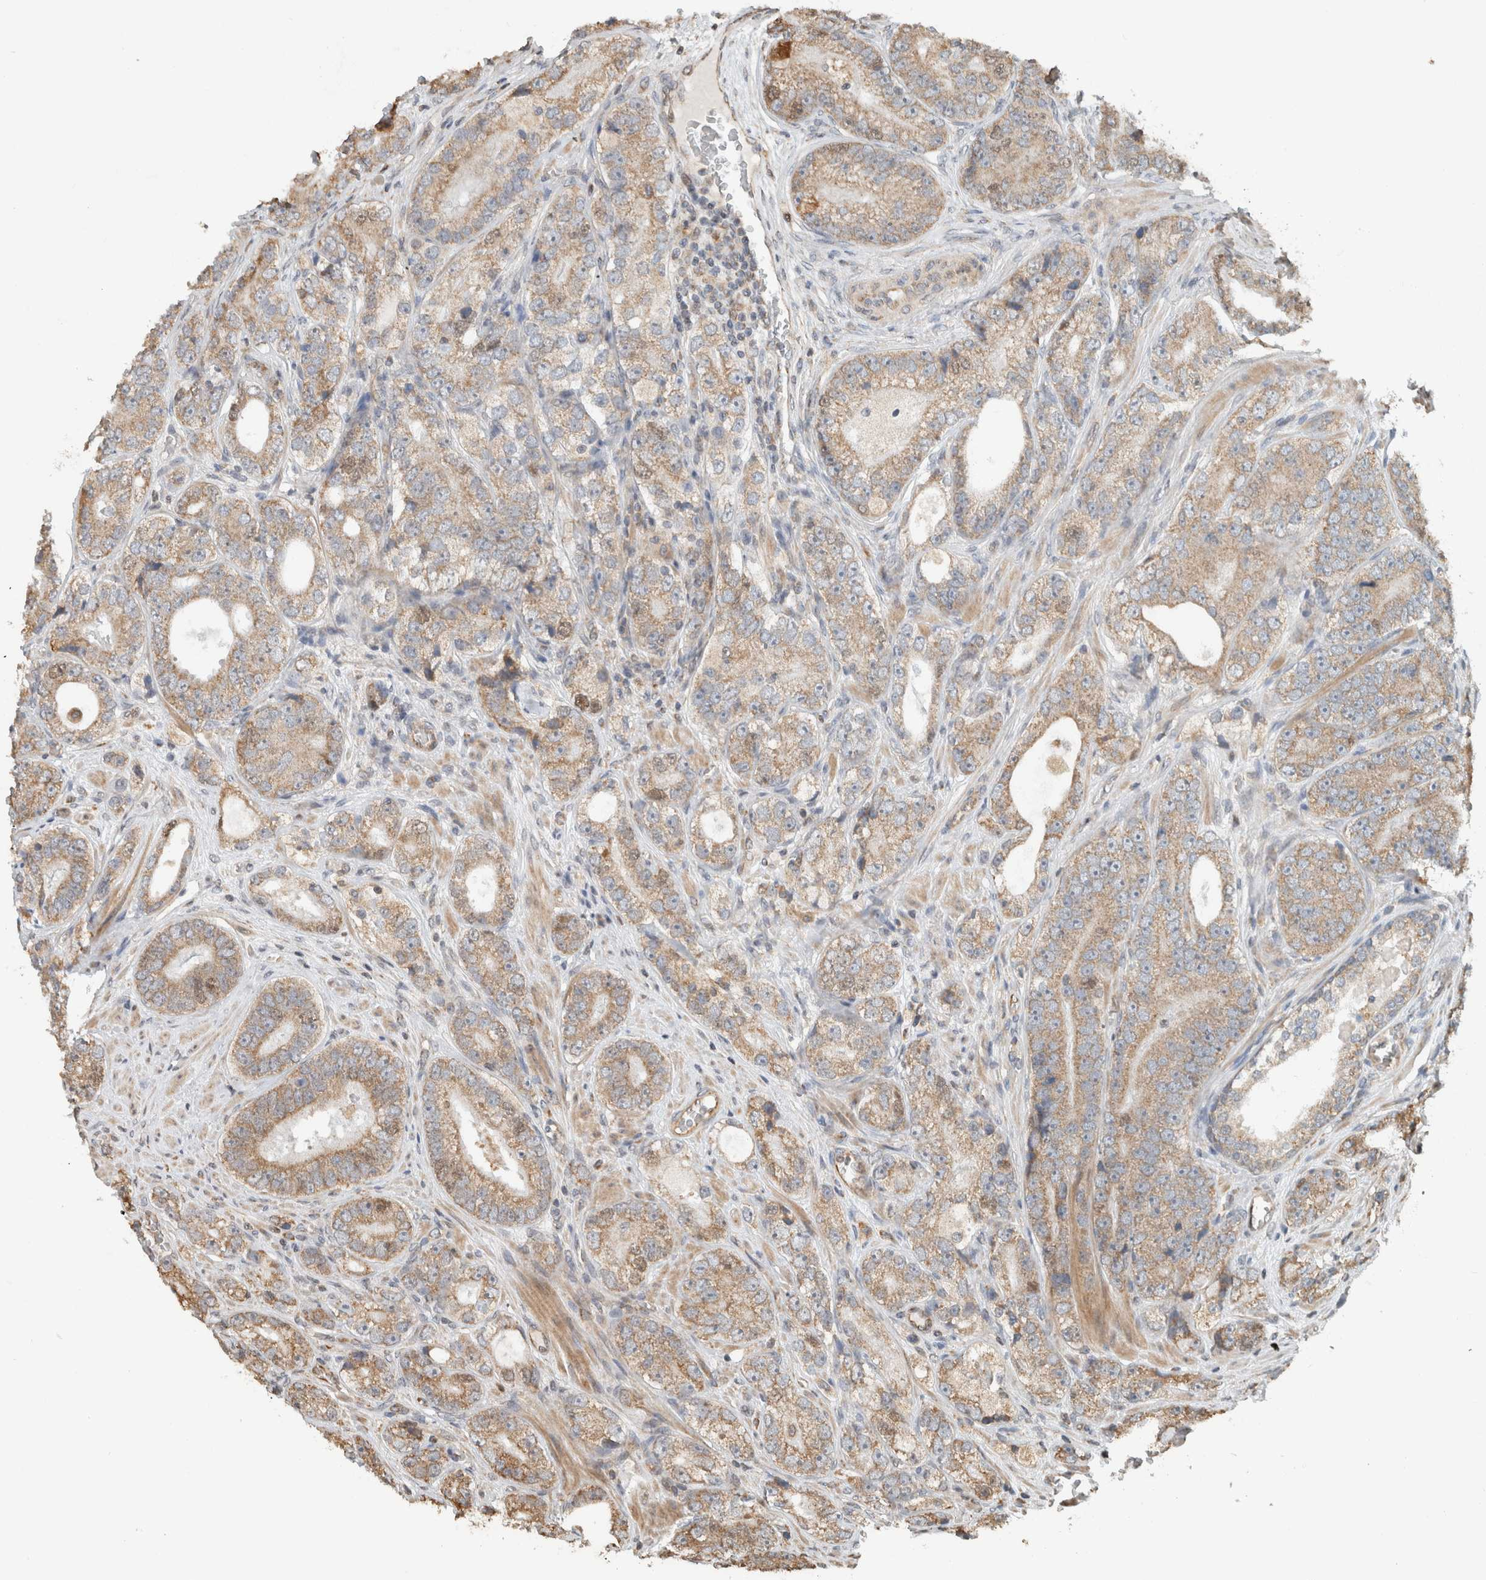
{"staining": {"intensity": "weak", "quantity": ">75%", "location": "cytoplasmic/membranous"}, "tissue": "prostate cancer", "cell_type": "Tumor cells", "image_type": "cancer", "snomed": [{"axis": "morphology", "description": "Adenocarcinoma, High grade"}, {"axis": "topography", "description": "Prostate"}], "caption": "High-power microscopy captured an immunohistochemistry histopathology image of adenocarcinoma (high-grade) (prostate), revealing weak cytoplasmic/membranous staining in about >75% of tumor cells.", "gene": "GINS4", "patient": {"sex": "male", "age": 56}}